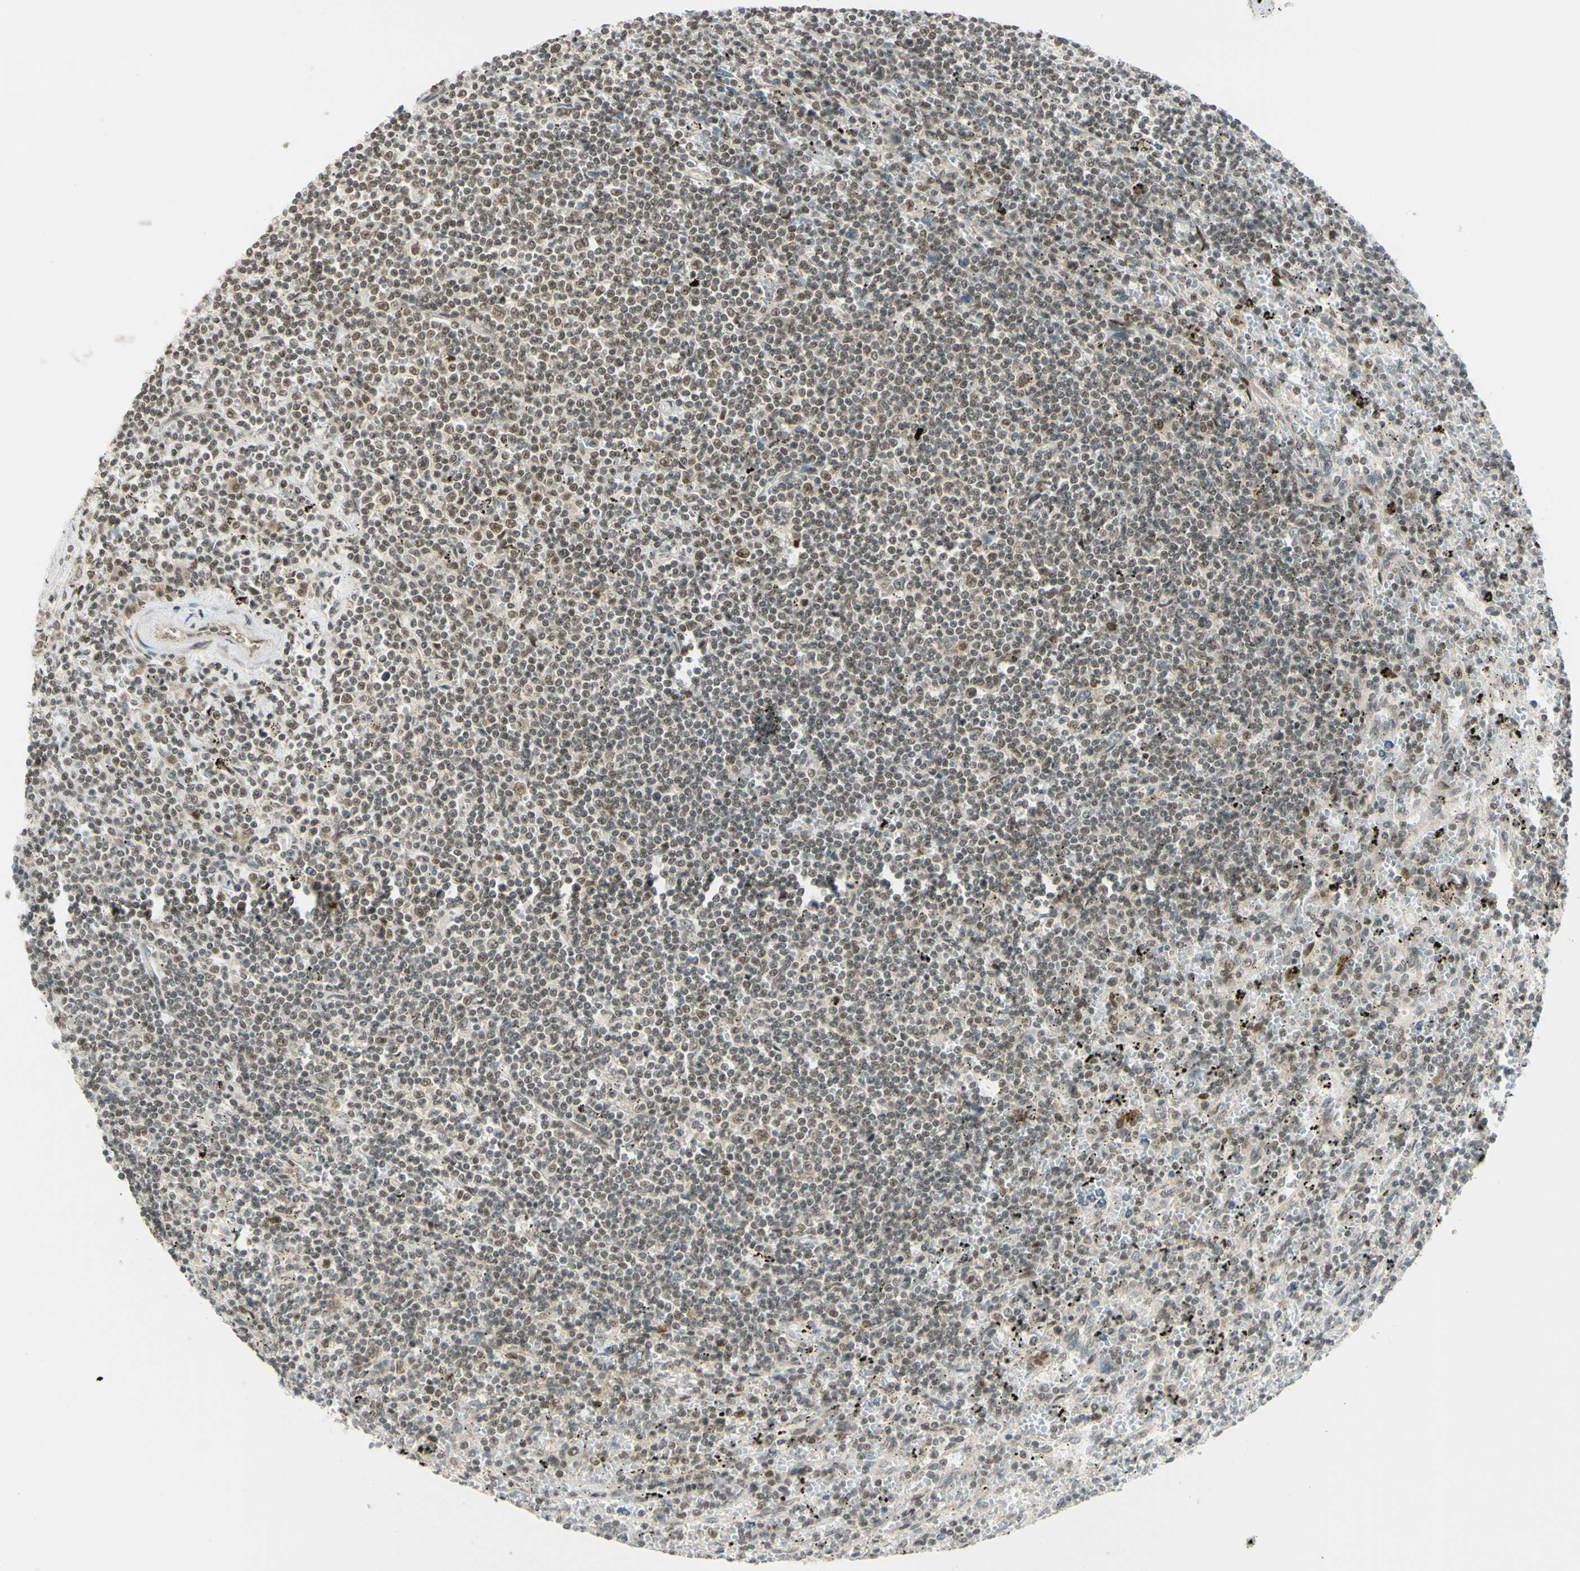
{"staining": {"intensity": "weak", "quantity": "25%-75%", "location": "cytoplasmic/membranous,nuclear"}, "tissue": "lymphoma", "cell_type": "Tumor cells", "image_type": "cancer", "snomed": [{"axis": "morphology", "description": "Malignant lymphoma, non-Hodgkin's type, Low grade"}, {"axis": "topography", "description": "Spleen"}], "caption": "Malignant lymphoma, non-Hodgkin's type (low-grade) stained with a brown dye demonstrates weak cytoplasmic/membranous and nuclear positive staining in approximately 25%-75% of tumor cells.", "gene": "BRMS1", "patient": {"sex": "male", "age": 76}}